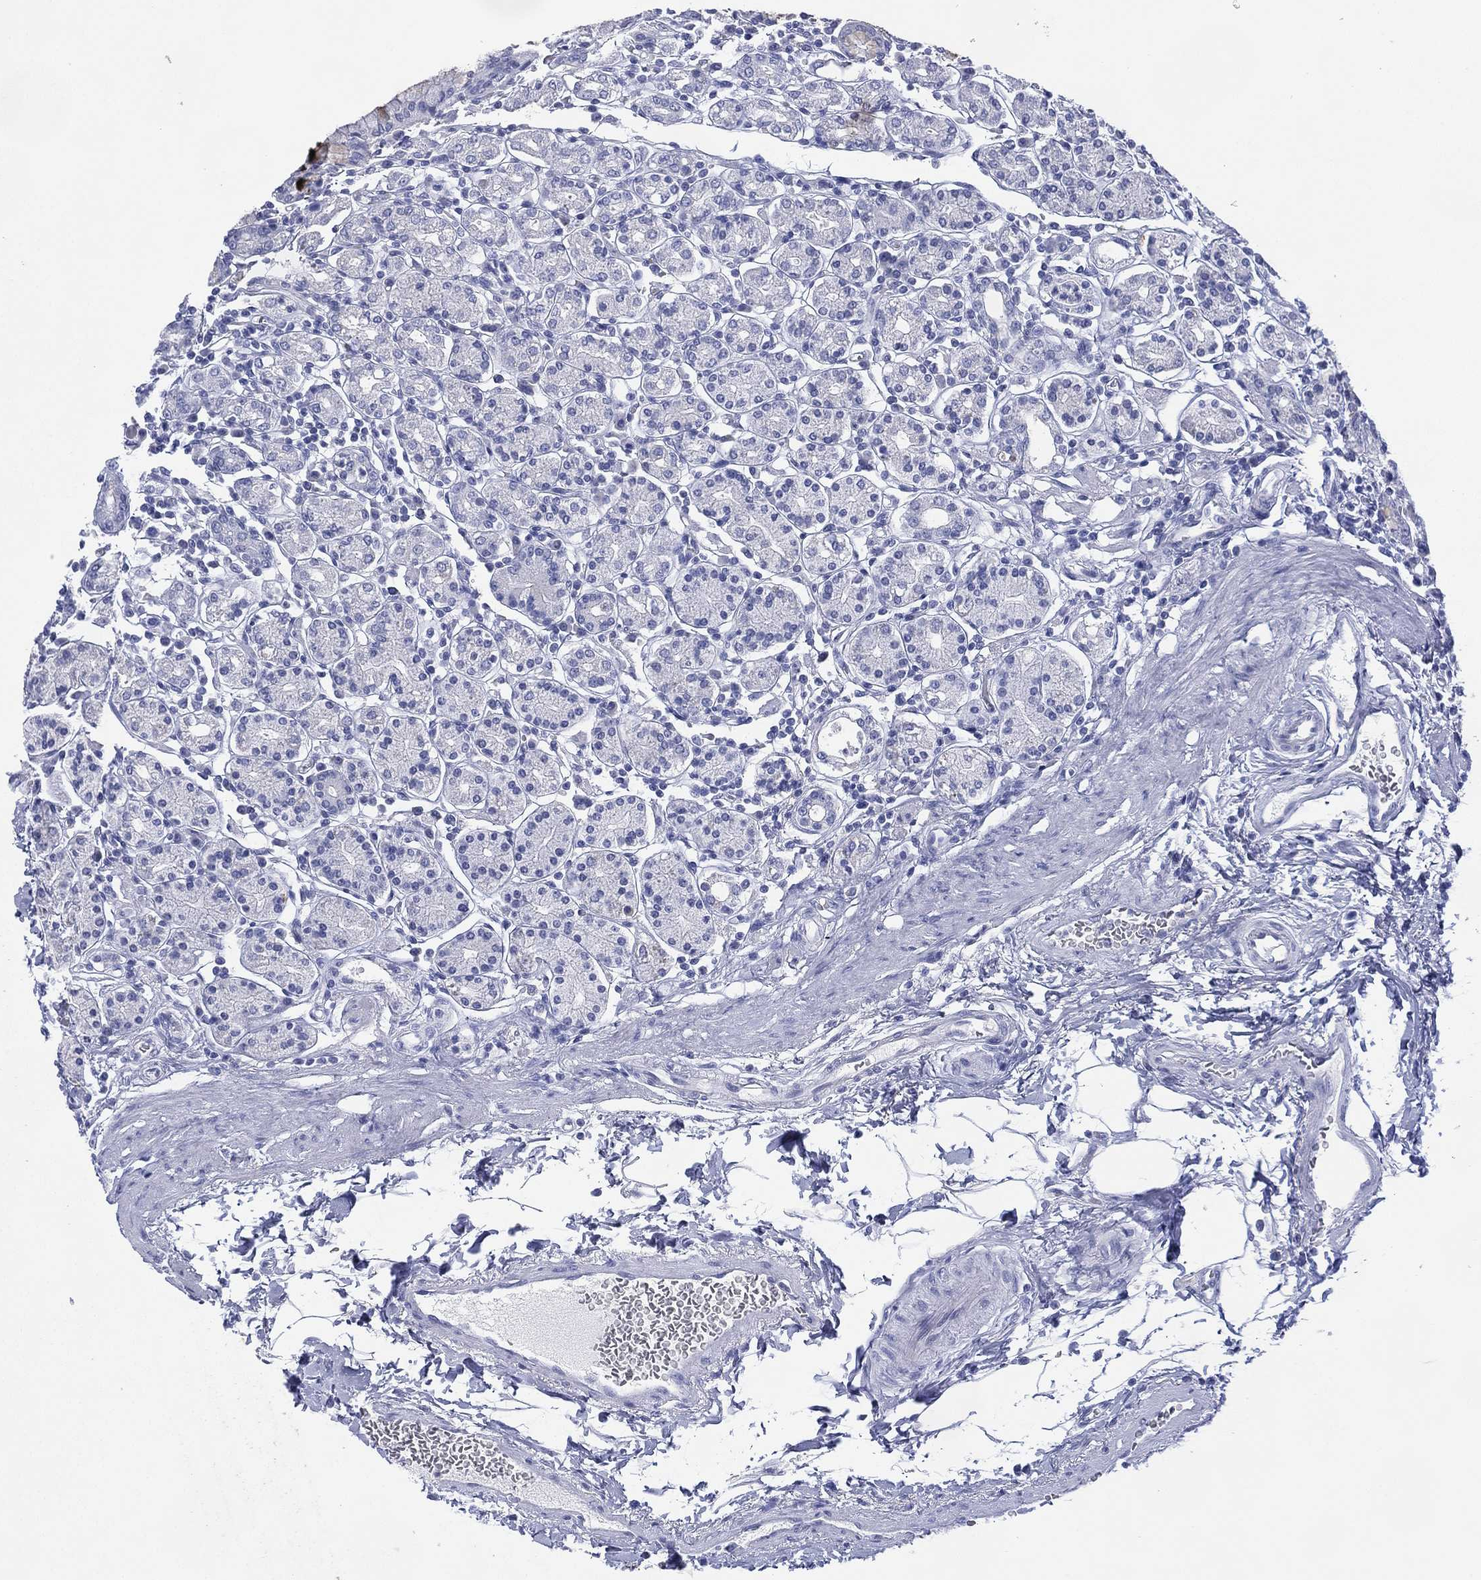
{"staining": {"intensity": "negative", "quantity": "none", "location": "none"}, "tissue": "stomach", "cell_type": "Glandular cells", "image_type": "normal", "snomed": [{"axis": "morphology", "description": "Normal tissue, NOS"}, {"axis": "topography", "description": "Stomach, upper"}, {"axis": "topography", "description": "Stomach"}], "caption": "A high-resolution photomicrograph shows IHC staining of benign stomach, which exhibits no significant positivity in glandular cells.", "gene": "DSG1", "patient": {"sex": "male", "age": 62}}